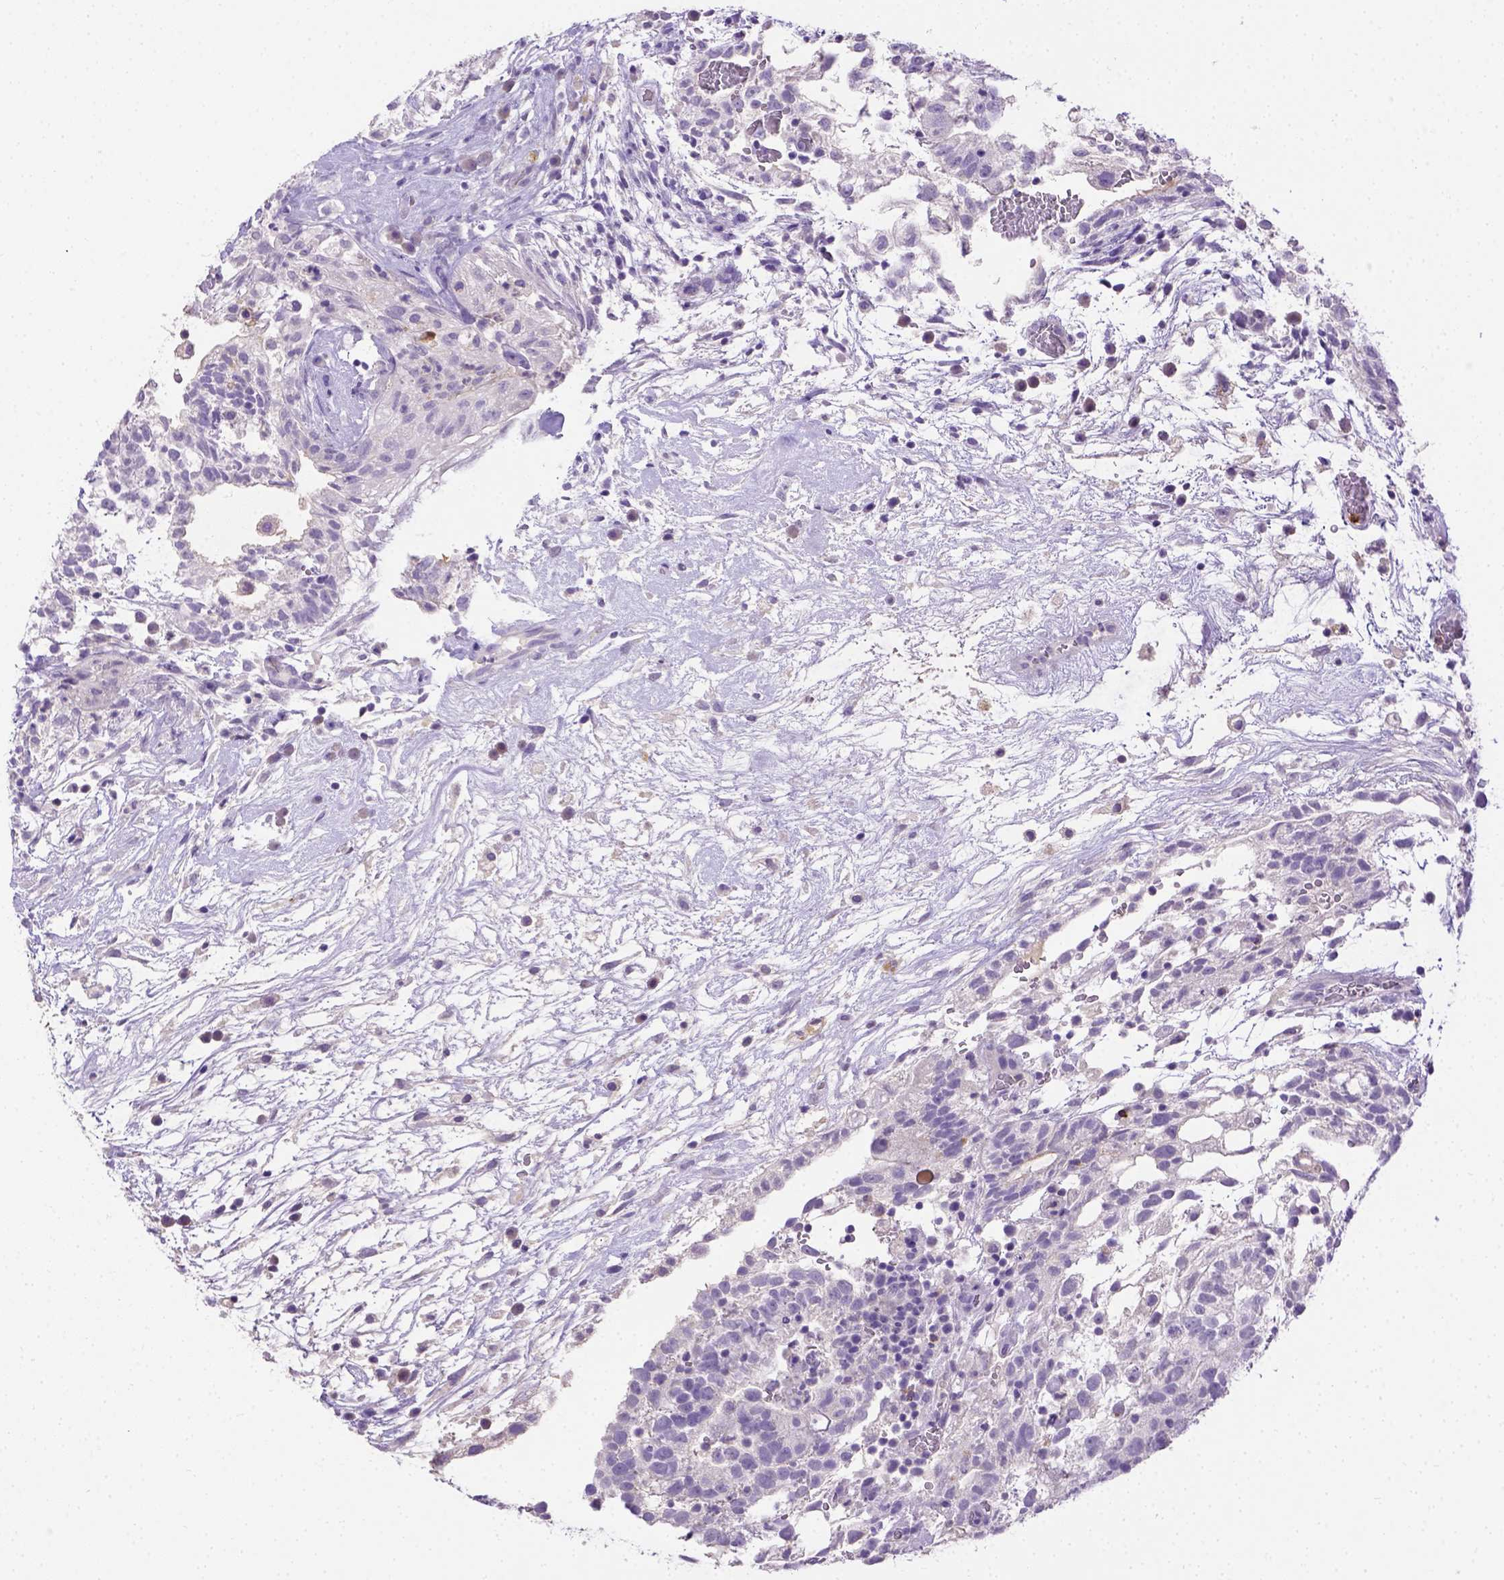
{"staining": {"intensity": "negative", "quantity": "none", "location": "none"}, "tissue": "testis cancer", "cell_type": "Tumor cells", "image_type": "cancer", "snomed": [{"axis": "morphology", "description": "Normal tissue, NOS"}, {"axis": "morphology", "description": "Carcinoma, Embryonal, NOS"}, {"axis": "topography", "description": "Testis"}], "caption": "Image shows no significant protein positivity in tumor cells of testis cancer (embryonal carcinoma).", "gene": "B3GAT1", "patient": {"sex": "male", "age": 32}}